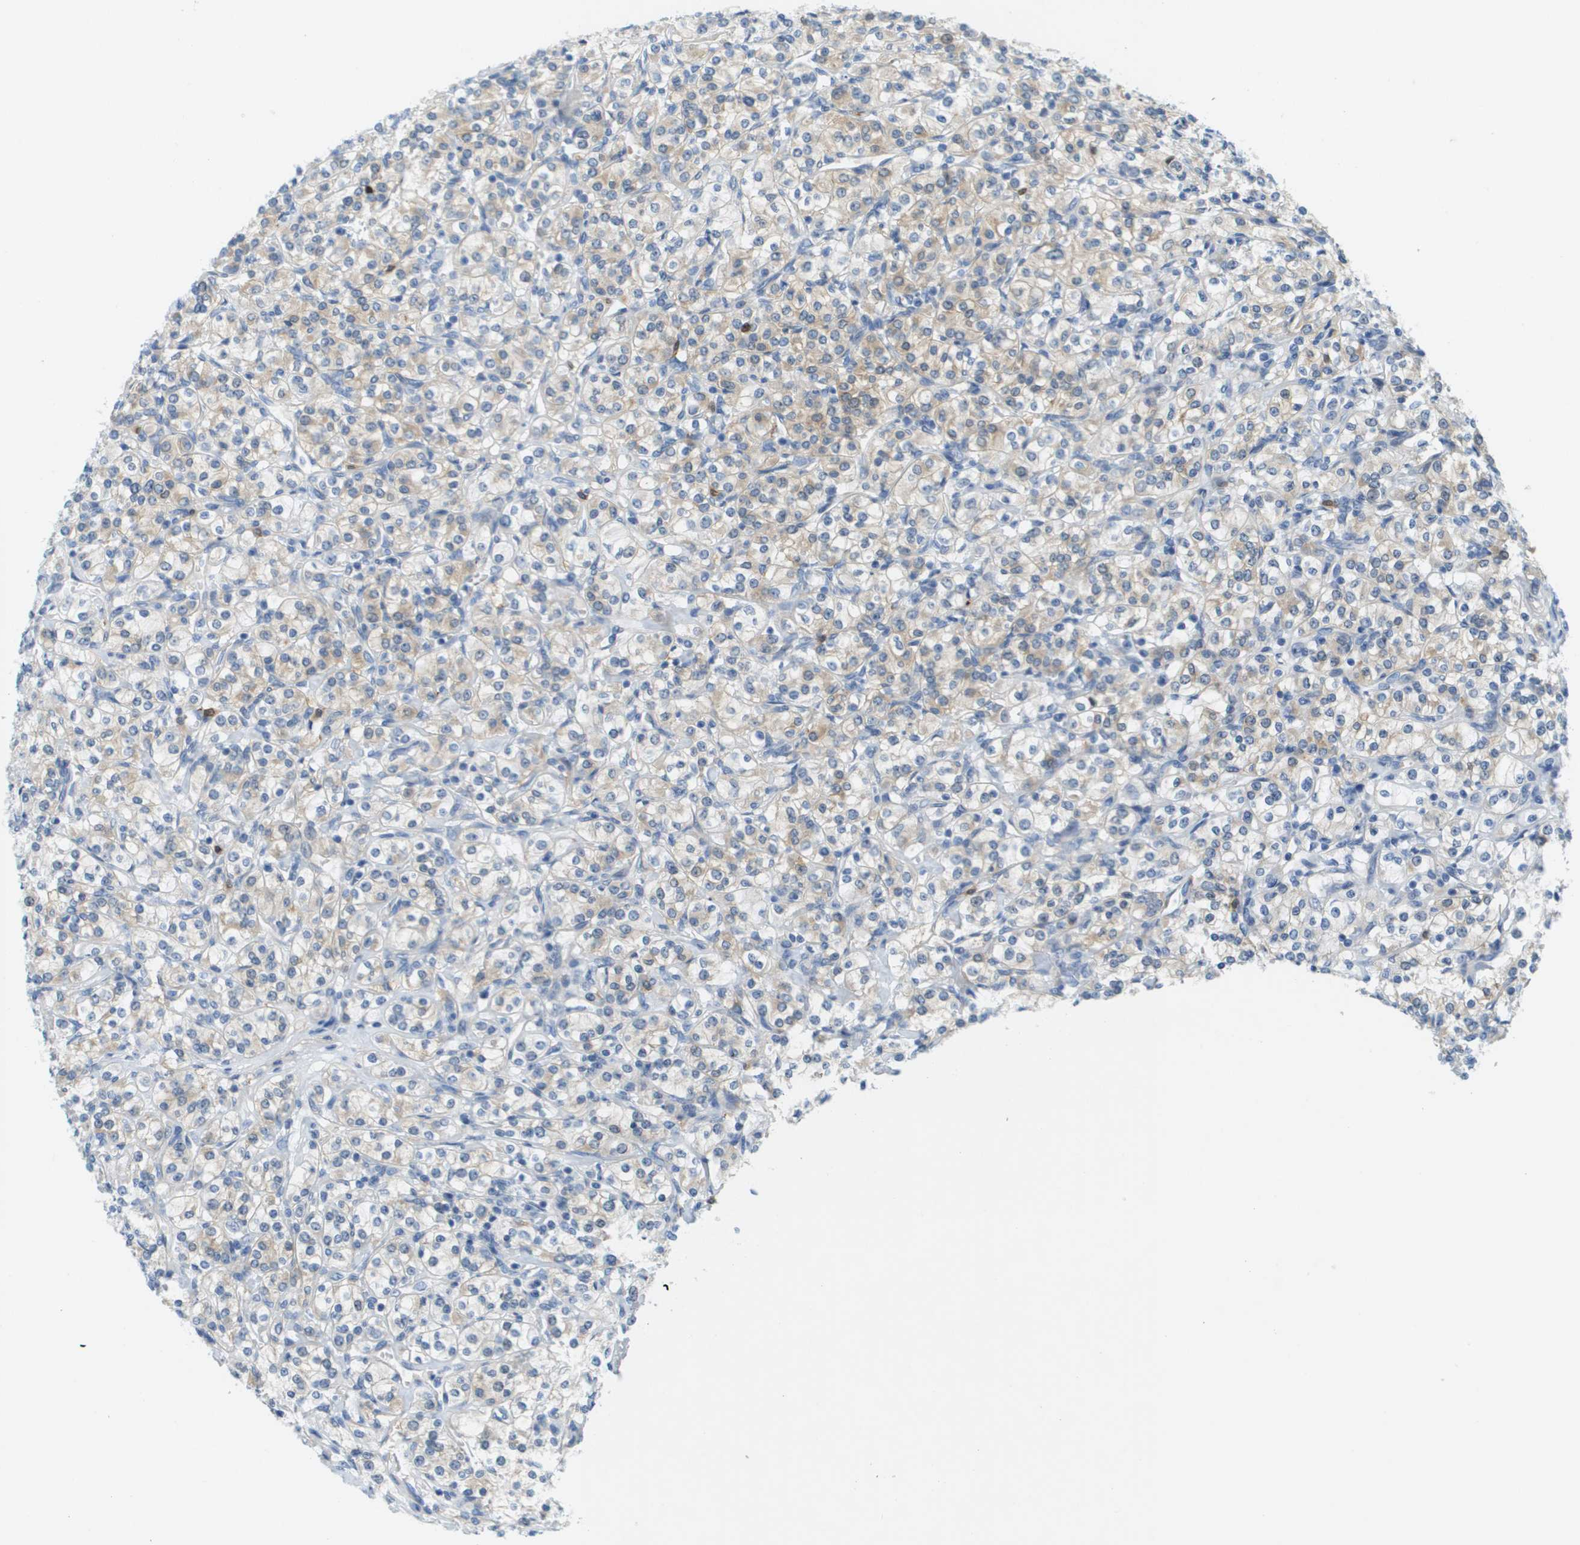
{"staining": {"intensity": "negative", "quantity": "none", "location": "none"}, "tissue": "renal cancer", "cell_type": "Tumor cells", "image_type": "cancer", "snomed": [{"axis": "morphology", "description": "Adenocarcinoma, NOS"}, {"axis": "topography", "description": "Kidney"}], "caption": "An immunohistochemistry image of renal cancer (adenocarcinoma) is shown. There is no staining in tumor cells of renal cancer (adenocarcinoma).", "gene": "CUL9", "patient": {"sex": "male", "age": 77}}